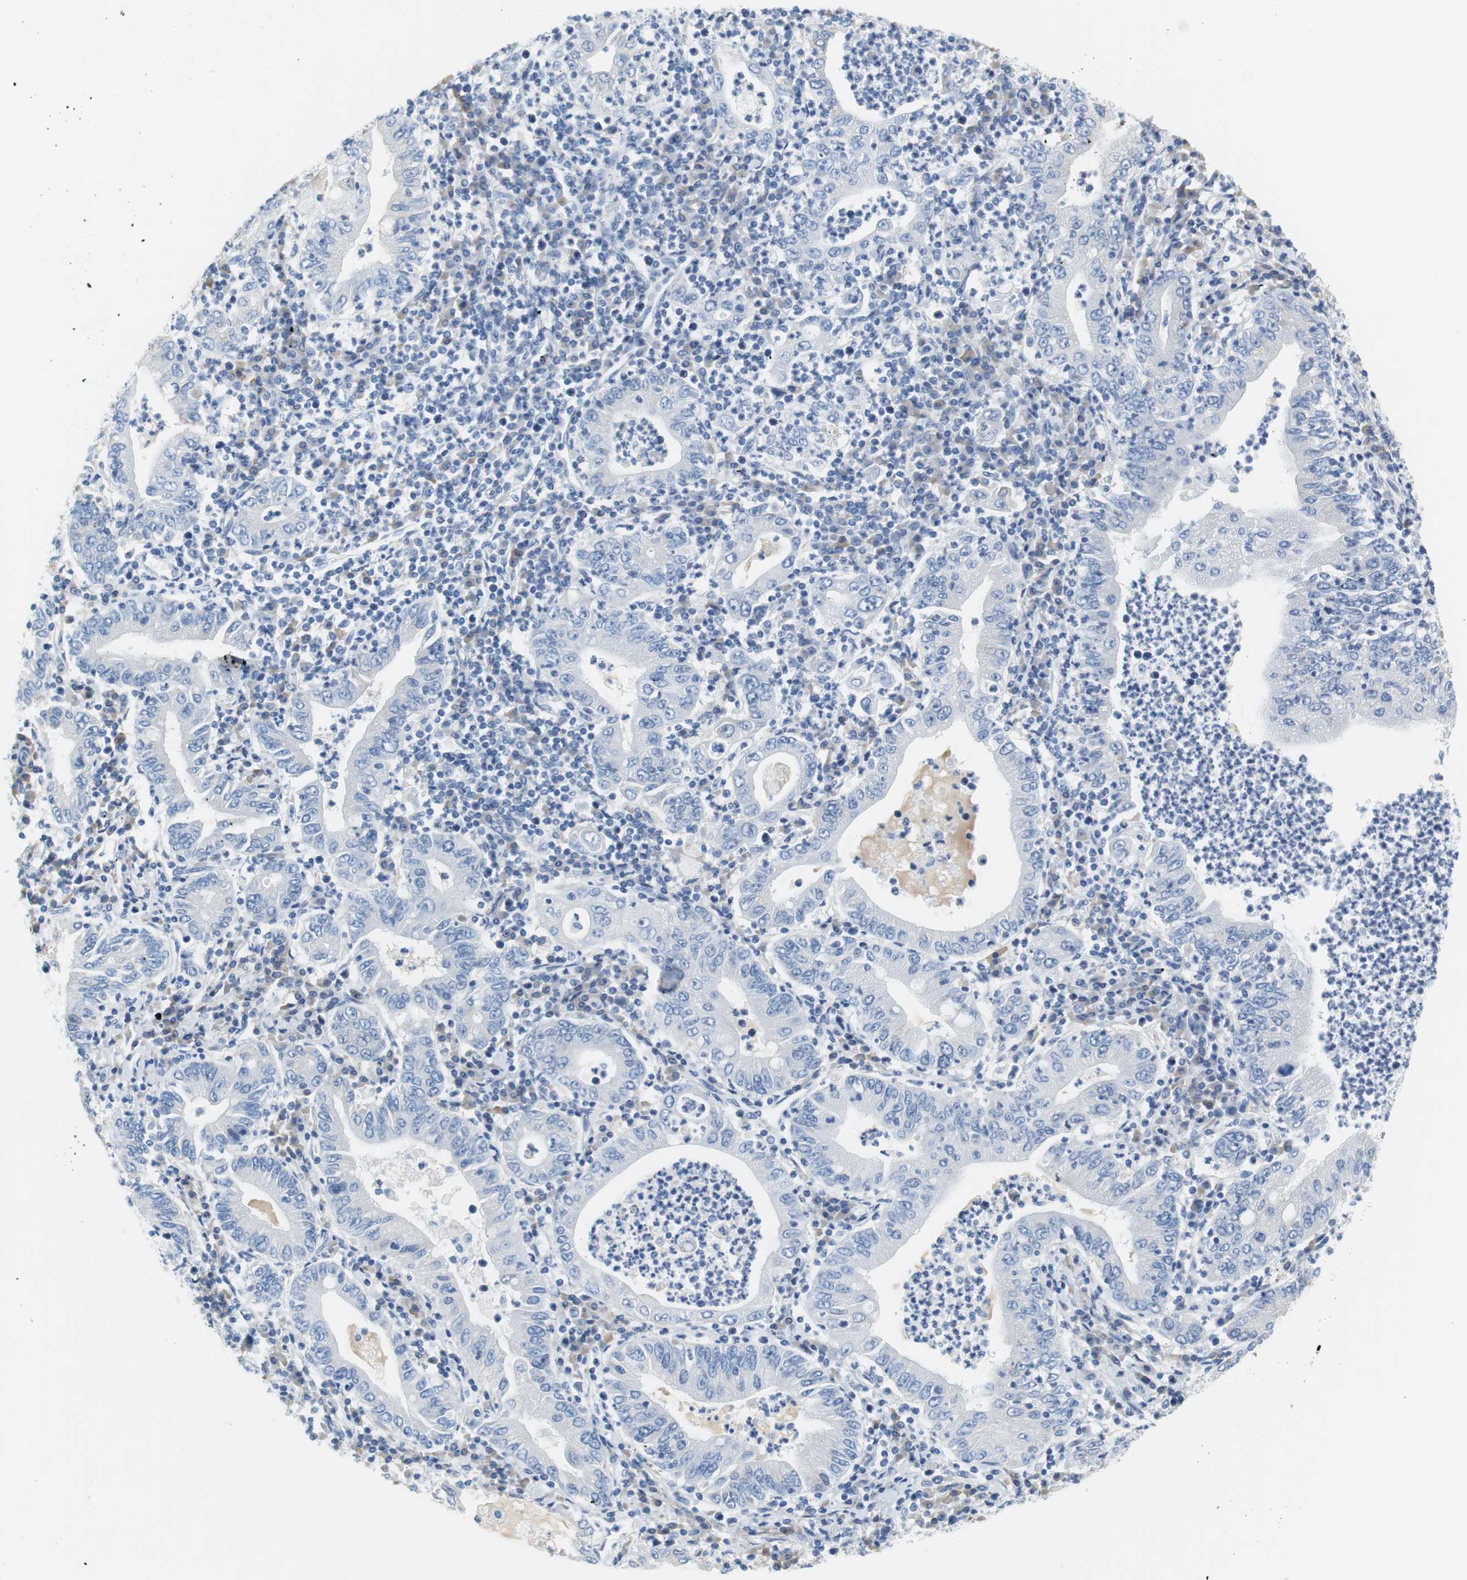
{"staining": {"intensity": "negative", "quantity": "none", "location": "none"}, "tissue": "stomach cancer", "cell_type": "Tumor cells", "image_type": "cancer", "snomed": [{"axis": "morphology", "description": "Normal tissue, NOS"}, {"axis": "morphology", "description": "Adenocarcinoma, NOS"}, {"axis": "topography", "description": "Esophagus"}, {"axis": "topography", "description": "Stomach, upper"}, {"axis": "topography", "description": "Peripheral nerve tissue"}], "caption": "Micrograph shows no significant protein staining in tumor cells of stomach adenocarcinoma. The staining was performed using DAB (3,3'-diaminobenzidine) to visualize the protein expression in brown, while the nuclei were stained in blue with hematoxylin (Magnification: 20x).", "gene": "MYH1", "patient": {"sex": "male", "age": 62}}